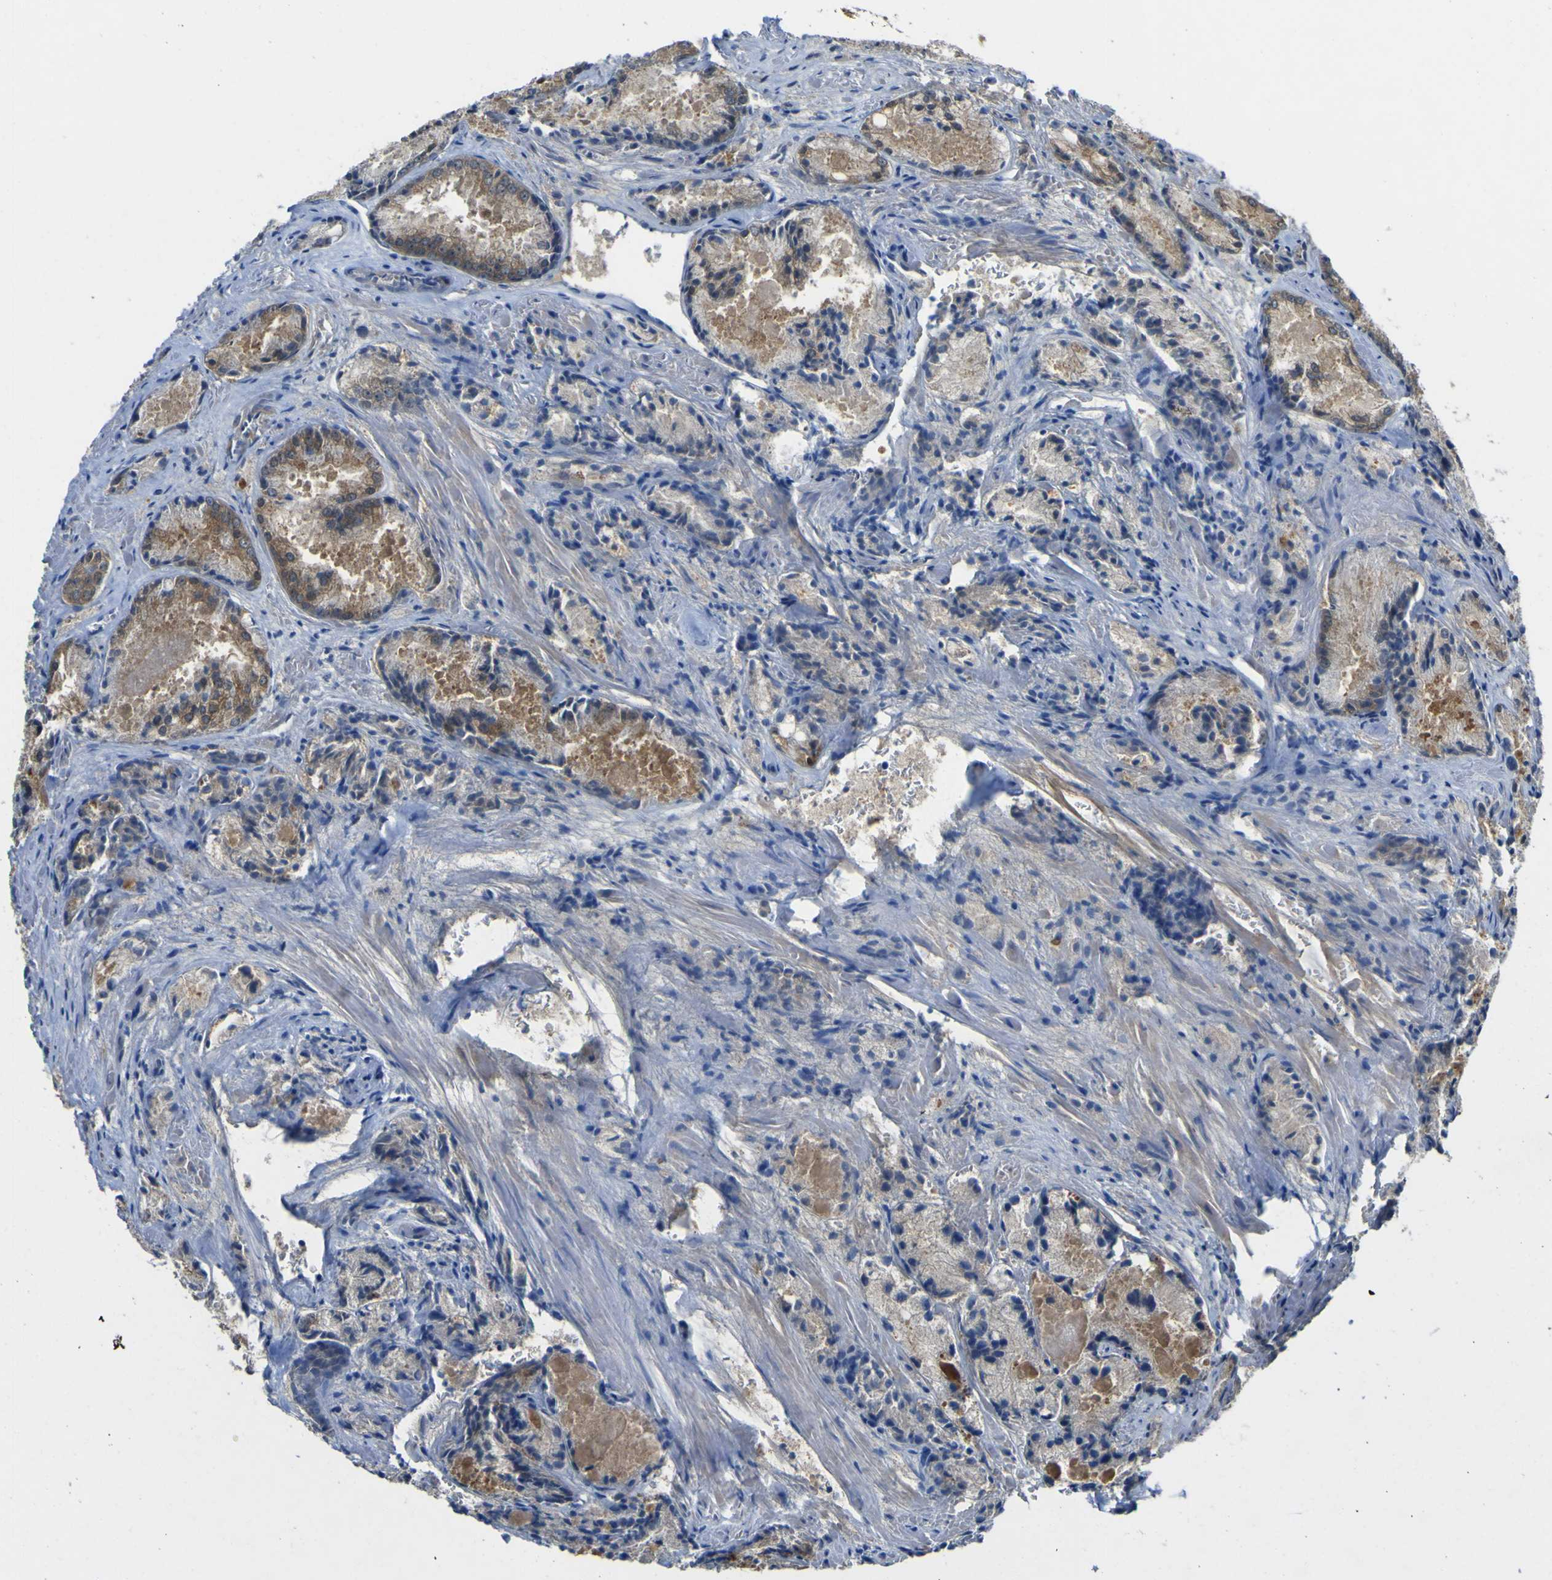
{"staining": {"intensity": "moderate", "quantity": "25%-75%", "location": "cytoplasmic/membranous"}, "tissue": "prostate cancer", "cell_type": "Tumor cells", "image_type": "cancer", "snomed": [{"axis": "morphology", "description": "Adenocarcinoma, Low grade"}, {"axis": "topography", "description": "Prostate"}], "caption": "Adenocarcinoma (low-grade) (prostate) stained with a protein marker exhibits moderate staining in tumor cells.", "gene": "EML2", "patient": {"sex": "male", "age": 64}}